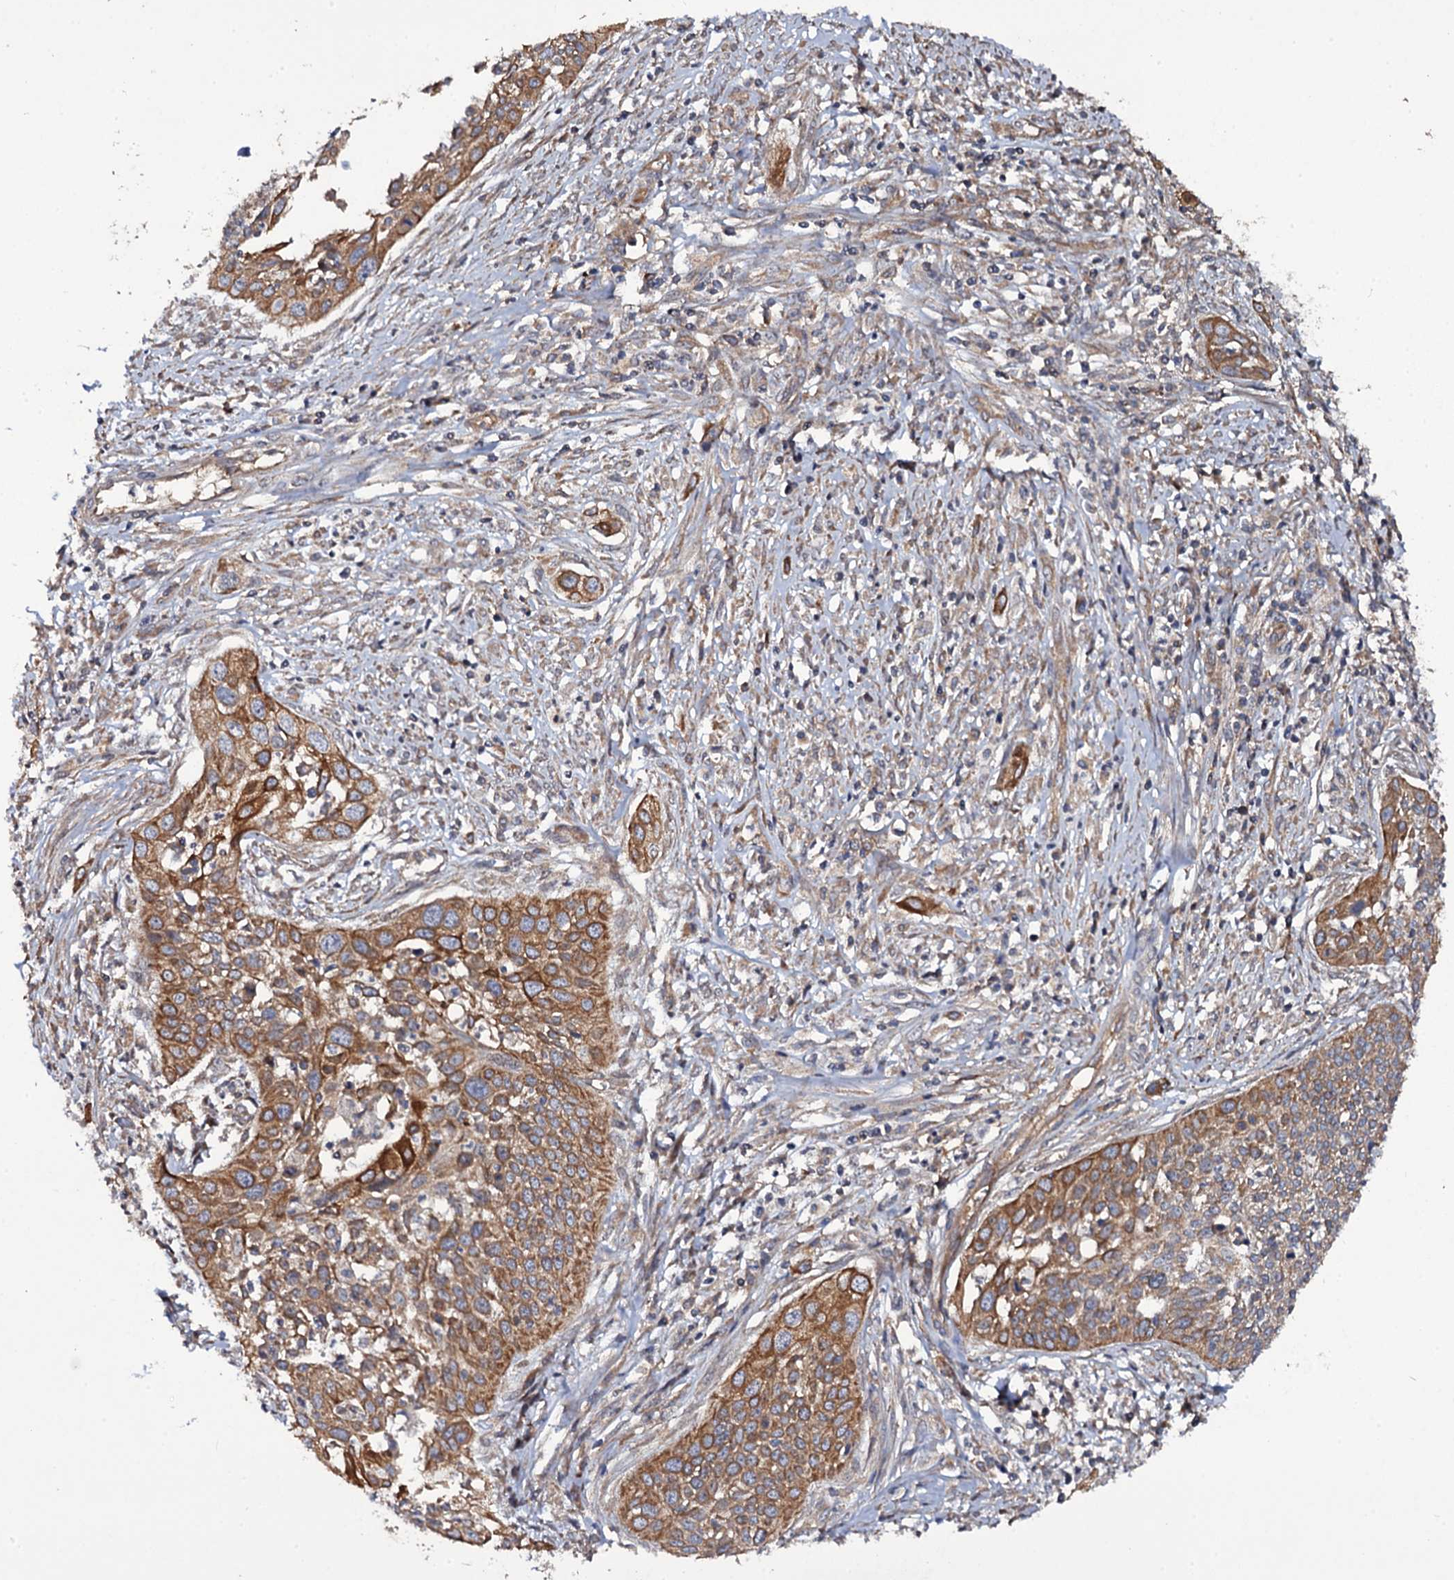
{"staining": {"intensity": "moderate", "quantity": ">75%", "location": "cytoplasmic/membranous"}, "tissue": "cervical cancer", "cell_type": "Tumor cells", "image_type": "cancer", "snomed": [{"axis": "morphology", "description": "Squamous cell carcinoma, NOS"}, {"axis": "topography", "description": "Cervix"}], "caption": "Cervical cancer (squamous cell carcinoma) stained for a protein shows moderate cytoplasmic/membranous positivity in tumor cells.", "gene": "TTC23", "patient": {"sex": "female", "age": 34}}